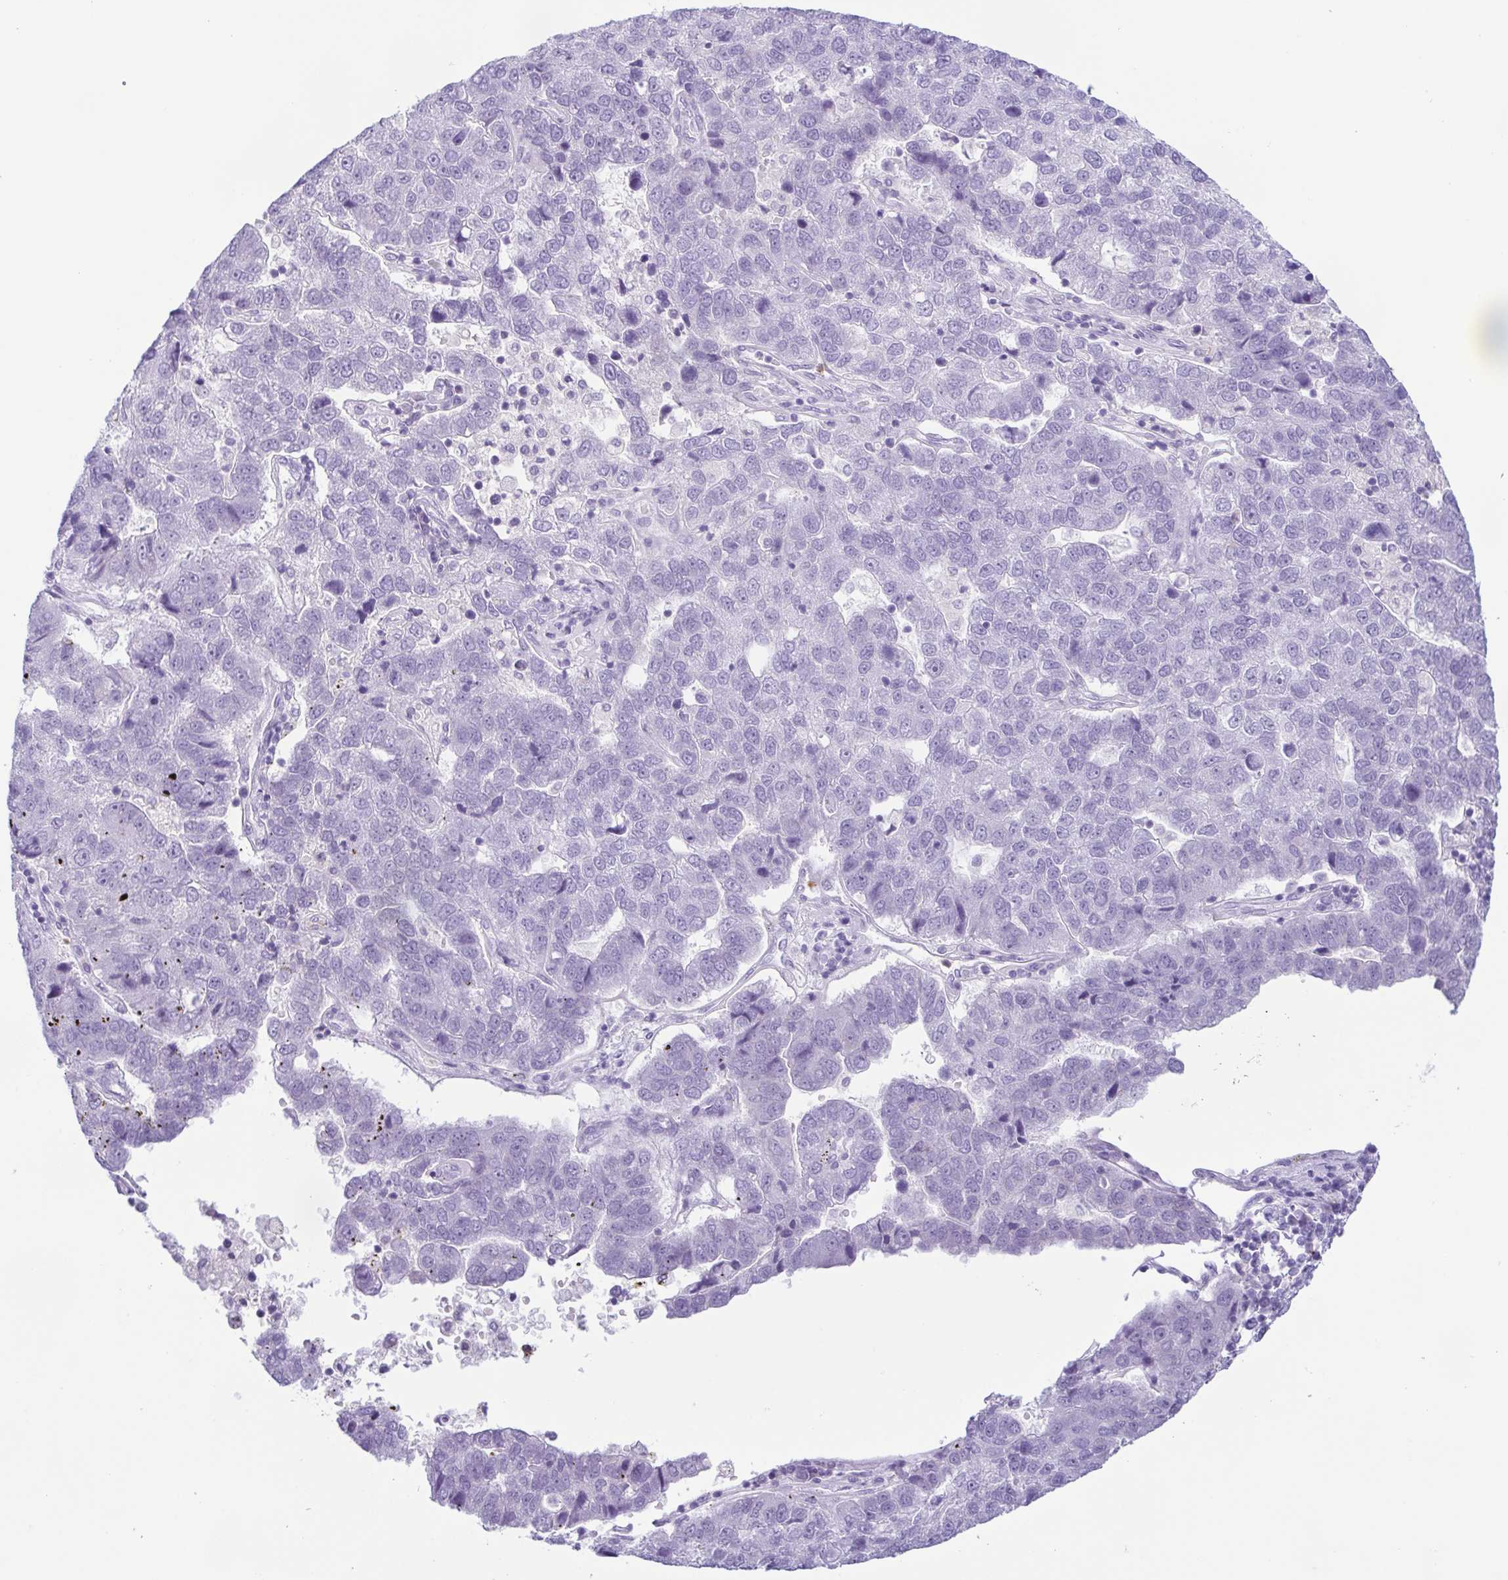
{"staining": {"intensity": "negative", "quantity": "none", "location": "none"}, "tissue": "pancreatic cancer", "cell_type": "Tumor cells", "image_type": "cancer", "snomed": [{"axis": "morphology", "description": "Adenocarcinoma, NOS"}, {"axis": "topography", "description": "Pancreas"}], "caption": "Immunohistochemical staining of human pancreatic adenocarcinoma exhibits no significant staining in tumor cells.", "gene": "AZU1", "patient": {"sex": "female", "age": 61}}